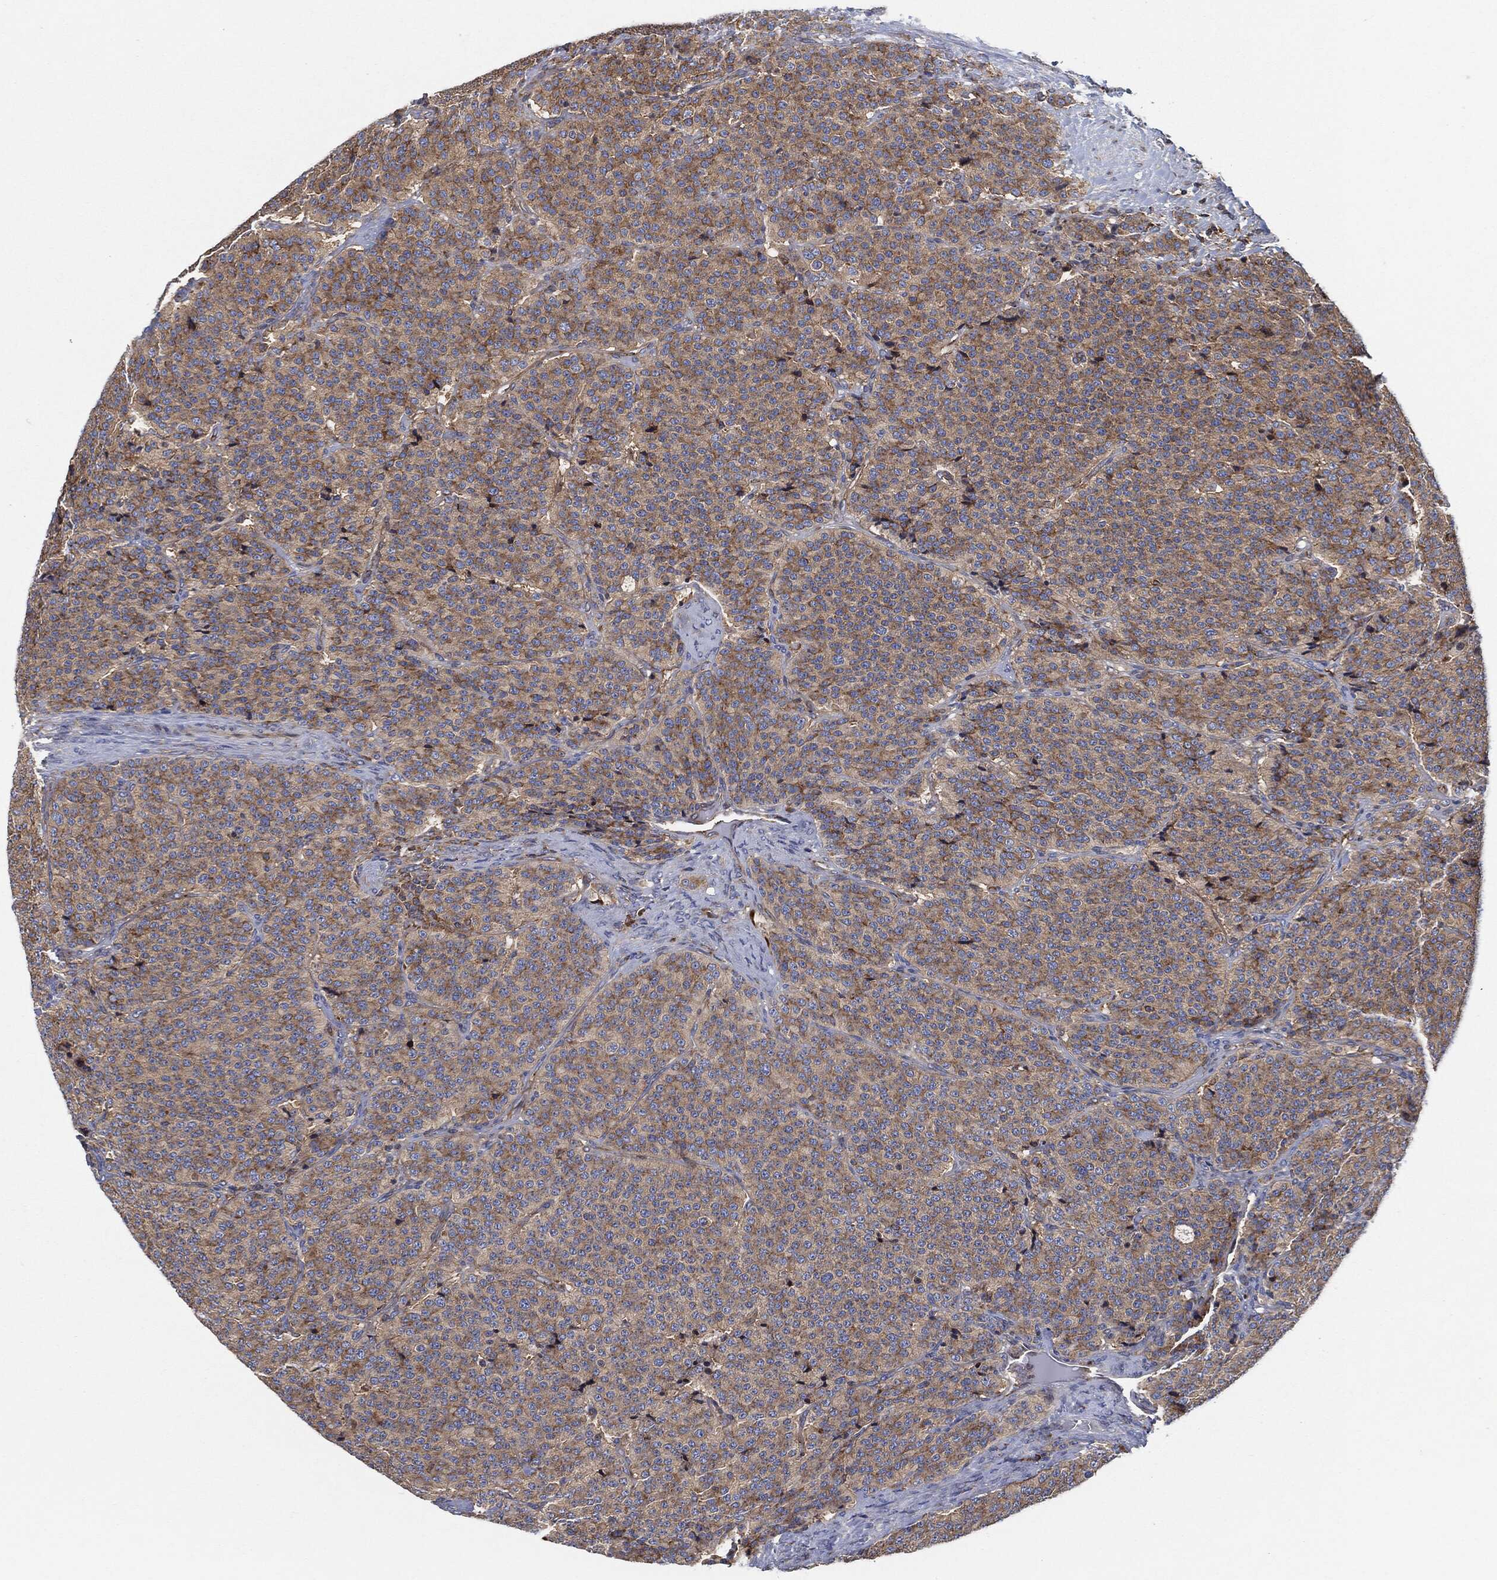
{"staining": {"intensity": "weak", "quantity": "25%-75%", "location": "cytoplasmic/membranous"}, "tissue": "carcinoid", "cell_type": "Tumor cells", "image_type": "cancer", "snomed": [{"axis": "morphology", "description": "Carcinoid, malignant, NOS"}, {"axis": "topography", "description": "Small intestine"}], "caption": "Immunohistochemistry (DAB (3,3'-diaminobenzidine)) staining of human carcinoid (malignant) demonstrates weak cytoplasmic/membranous protein positivity in about 25%-75% of tumor cells.", "gene": "EIF2S2", "patient": {"sex": "female", "age": 58}}